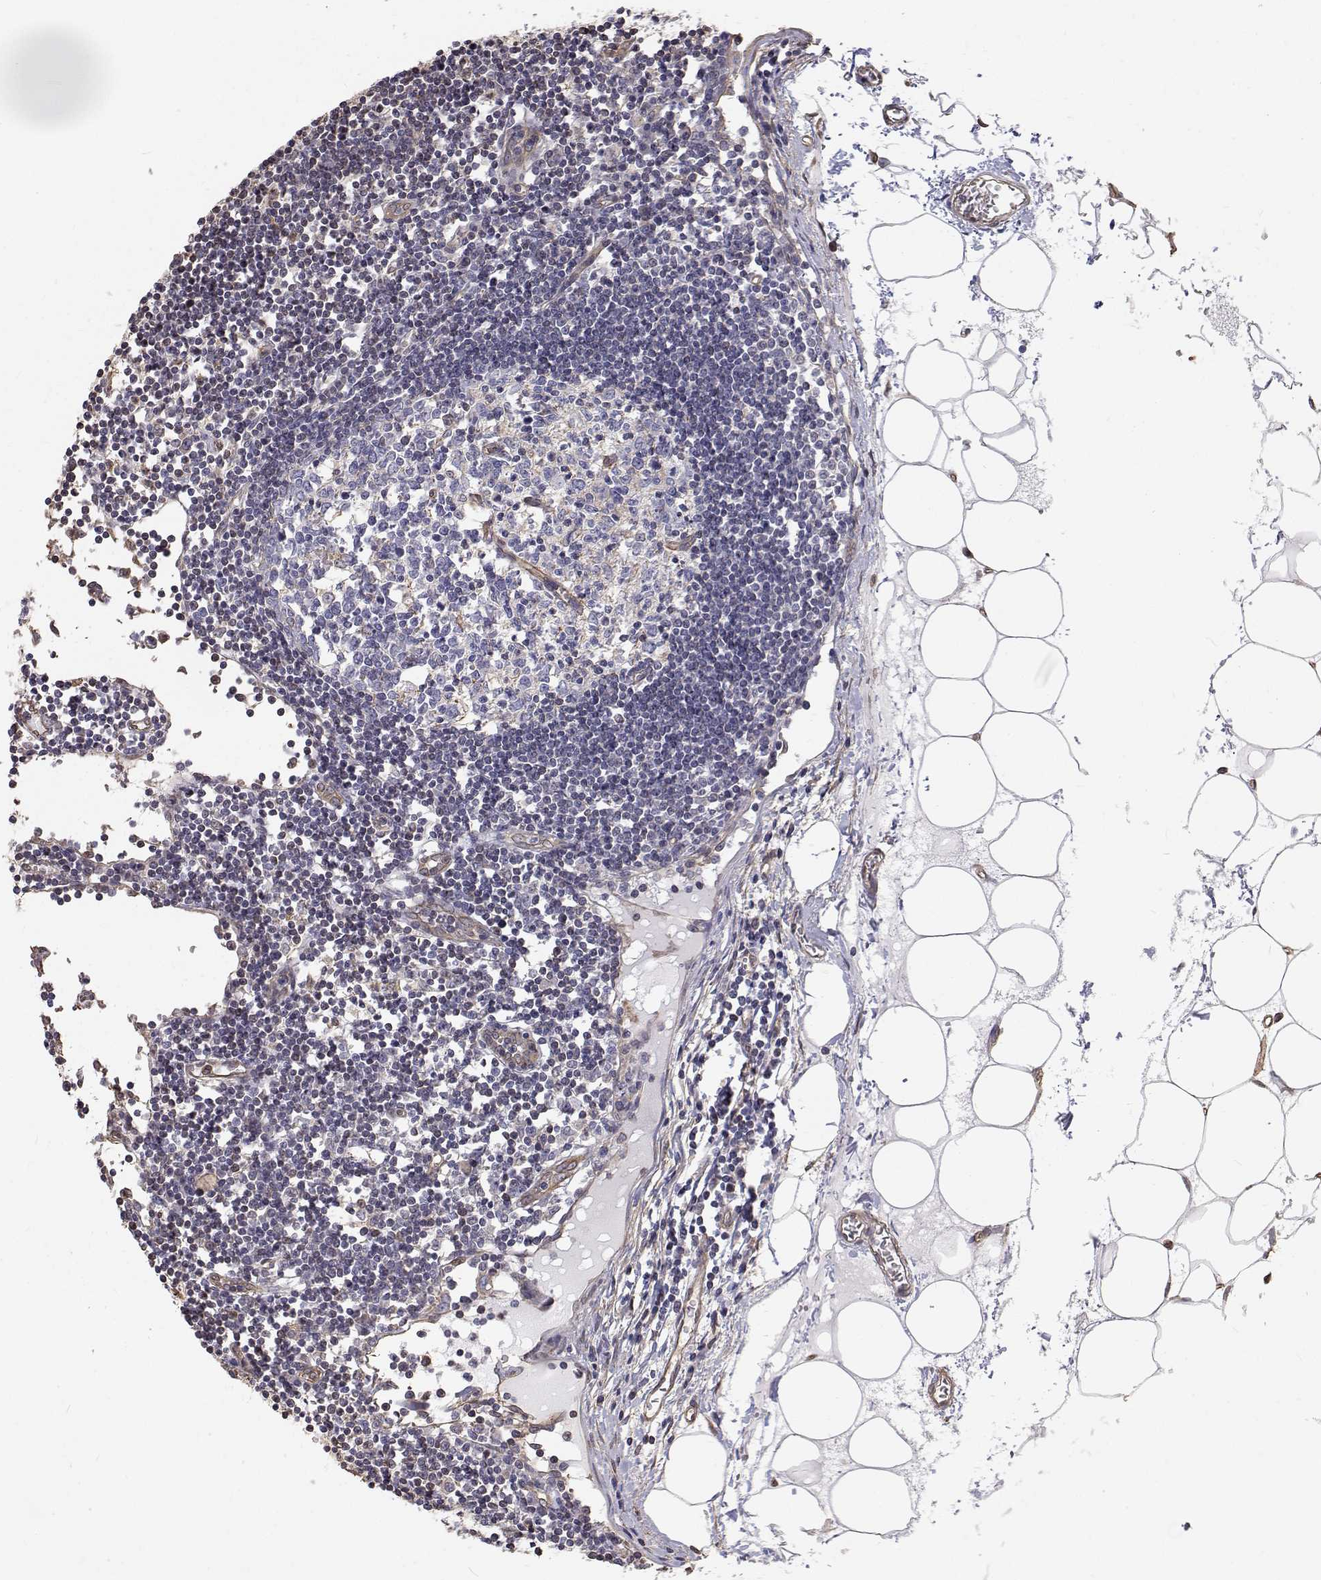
{"staining": {"intensity": "negative", "quantity": "none", "location": "none"}, "tissue": "lymph node", "cell_type": "Germinal center cells", "image_type": "normal", "snomed": [{"axis": "morphology", "description": "Normal tissue, NOS"}, {"axis": "topography", "description": "Lymph node"}], "caption": "DAB (3,3'-diaminobenzidine) immunohistochemical staining of unremarkable lymph node exhibits no significant expression in germinal center cells. (Stains: DAB (3,3'-diaminobenzidine) immunohistochemistry (IHC) with hematoxylin counter stain, Microscopy: brightfield microscopy at high magnification).", "gene": "GSDMA", "patient": {"sex": "female", "age": 65}}